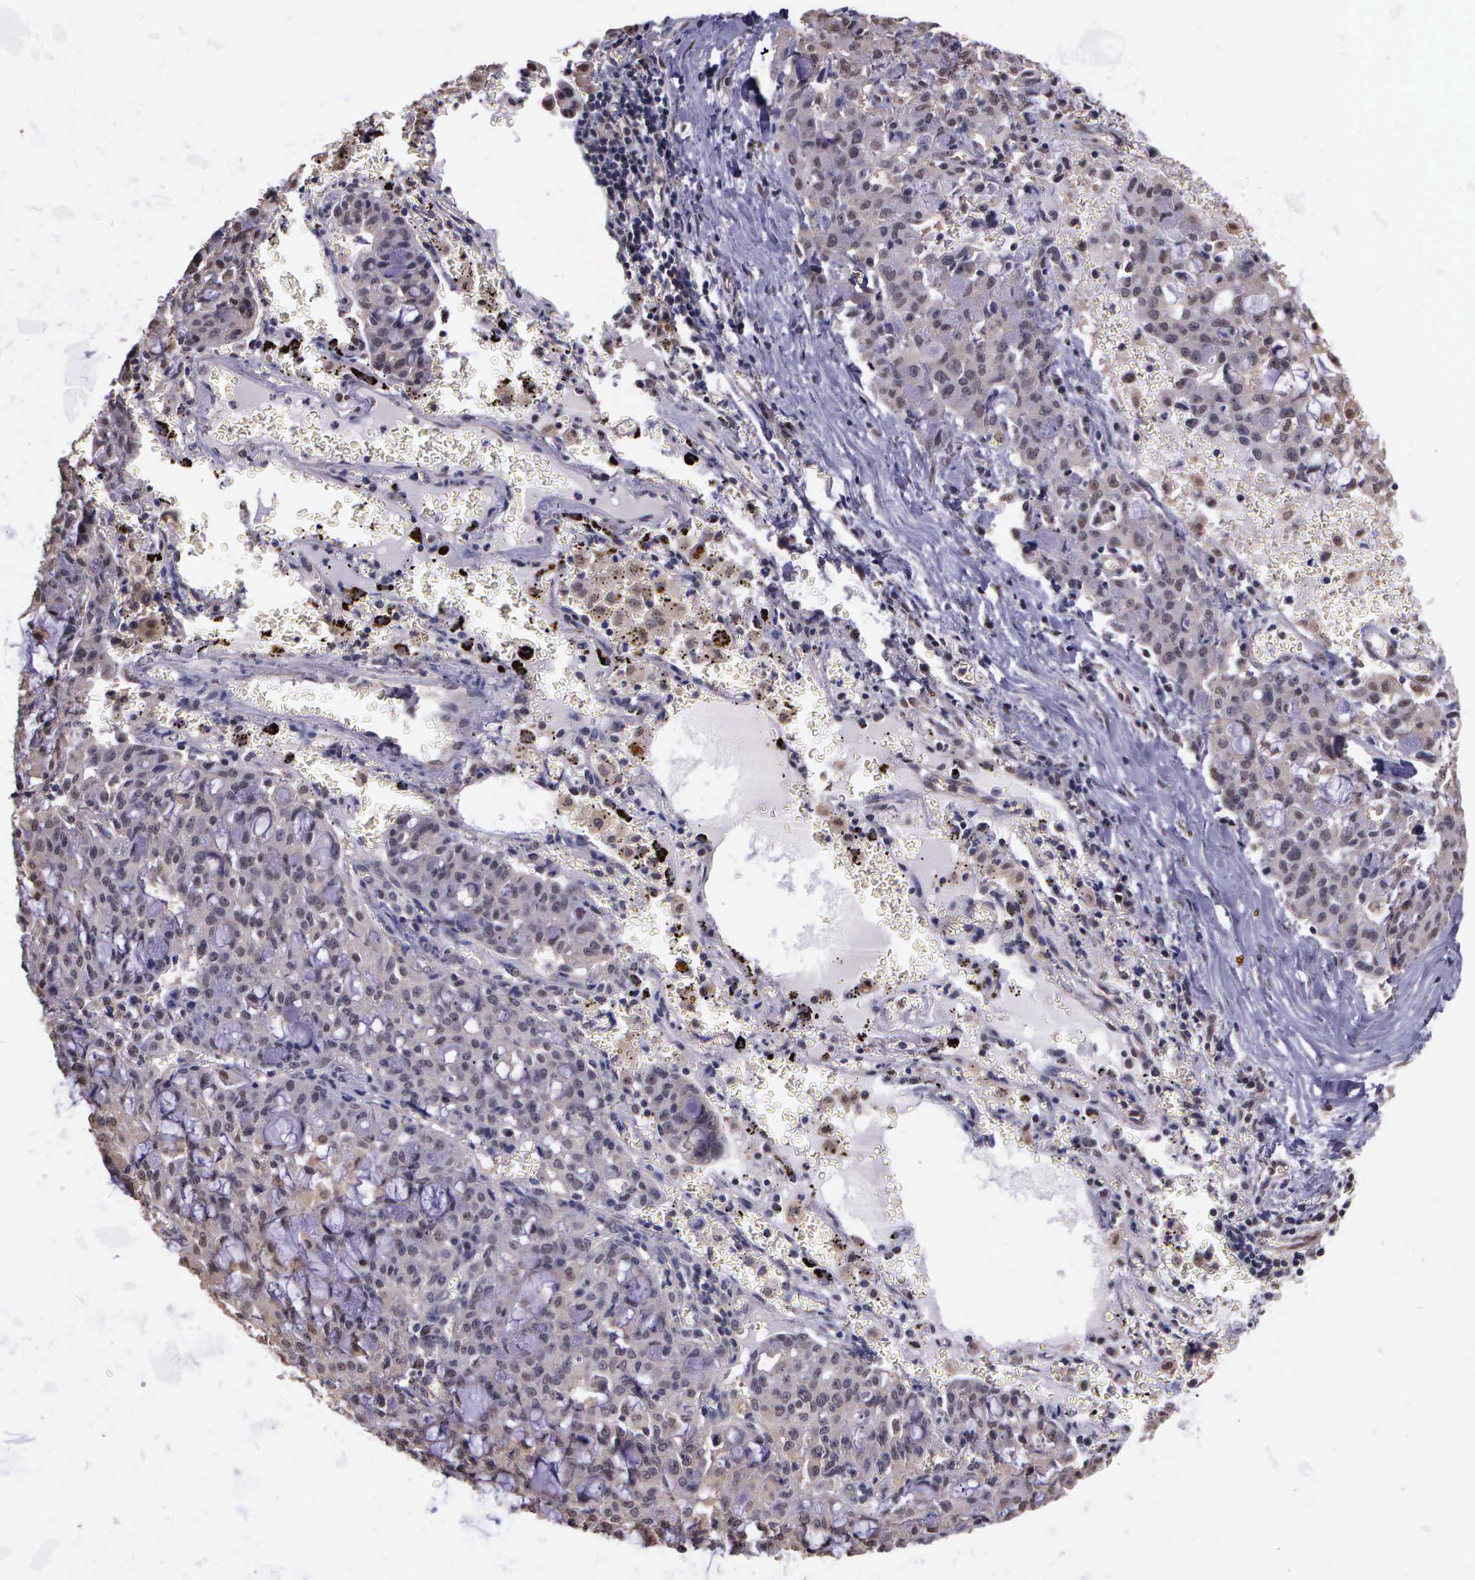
{"staining": {"intensity": "weak", "quantity": "25%-75%", "location": "cytoplasmic/membranous"}, "tissue": "lung cancer", "cell_type": "Tumor cells", "image_type": "cancer", "snomed": [{"axis": "morphology", "description": "Adenocarcinoma, NOS"}, {"axis": "topography", "description": "Lung"}], "caption": "Weak cytoplasmic/membranous expression is appreciated in about 25%-75% of tumor cells in lung cancer (adenocarcinoma).", "gene": "PSMC1", "patient": {"sex": "female", "age": 44}}